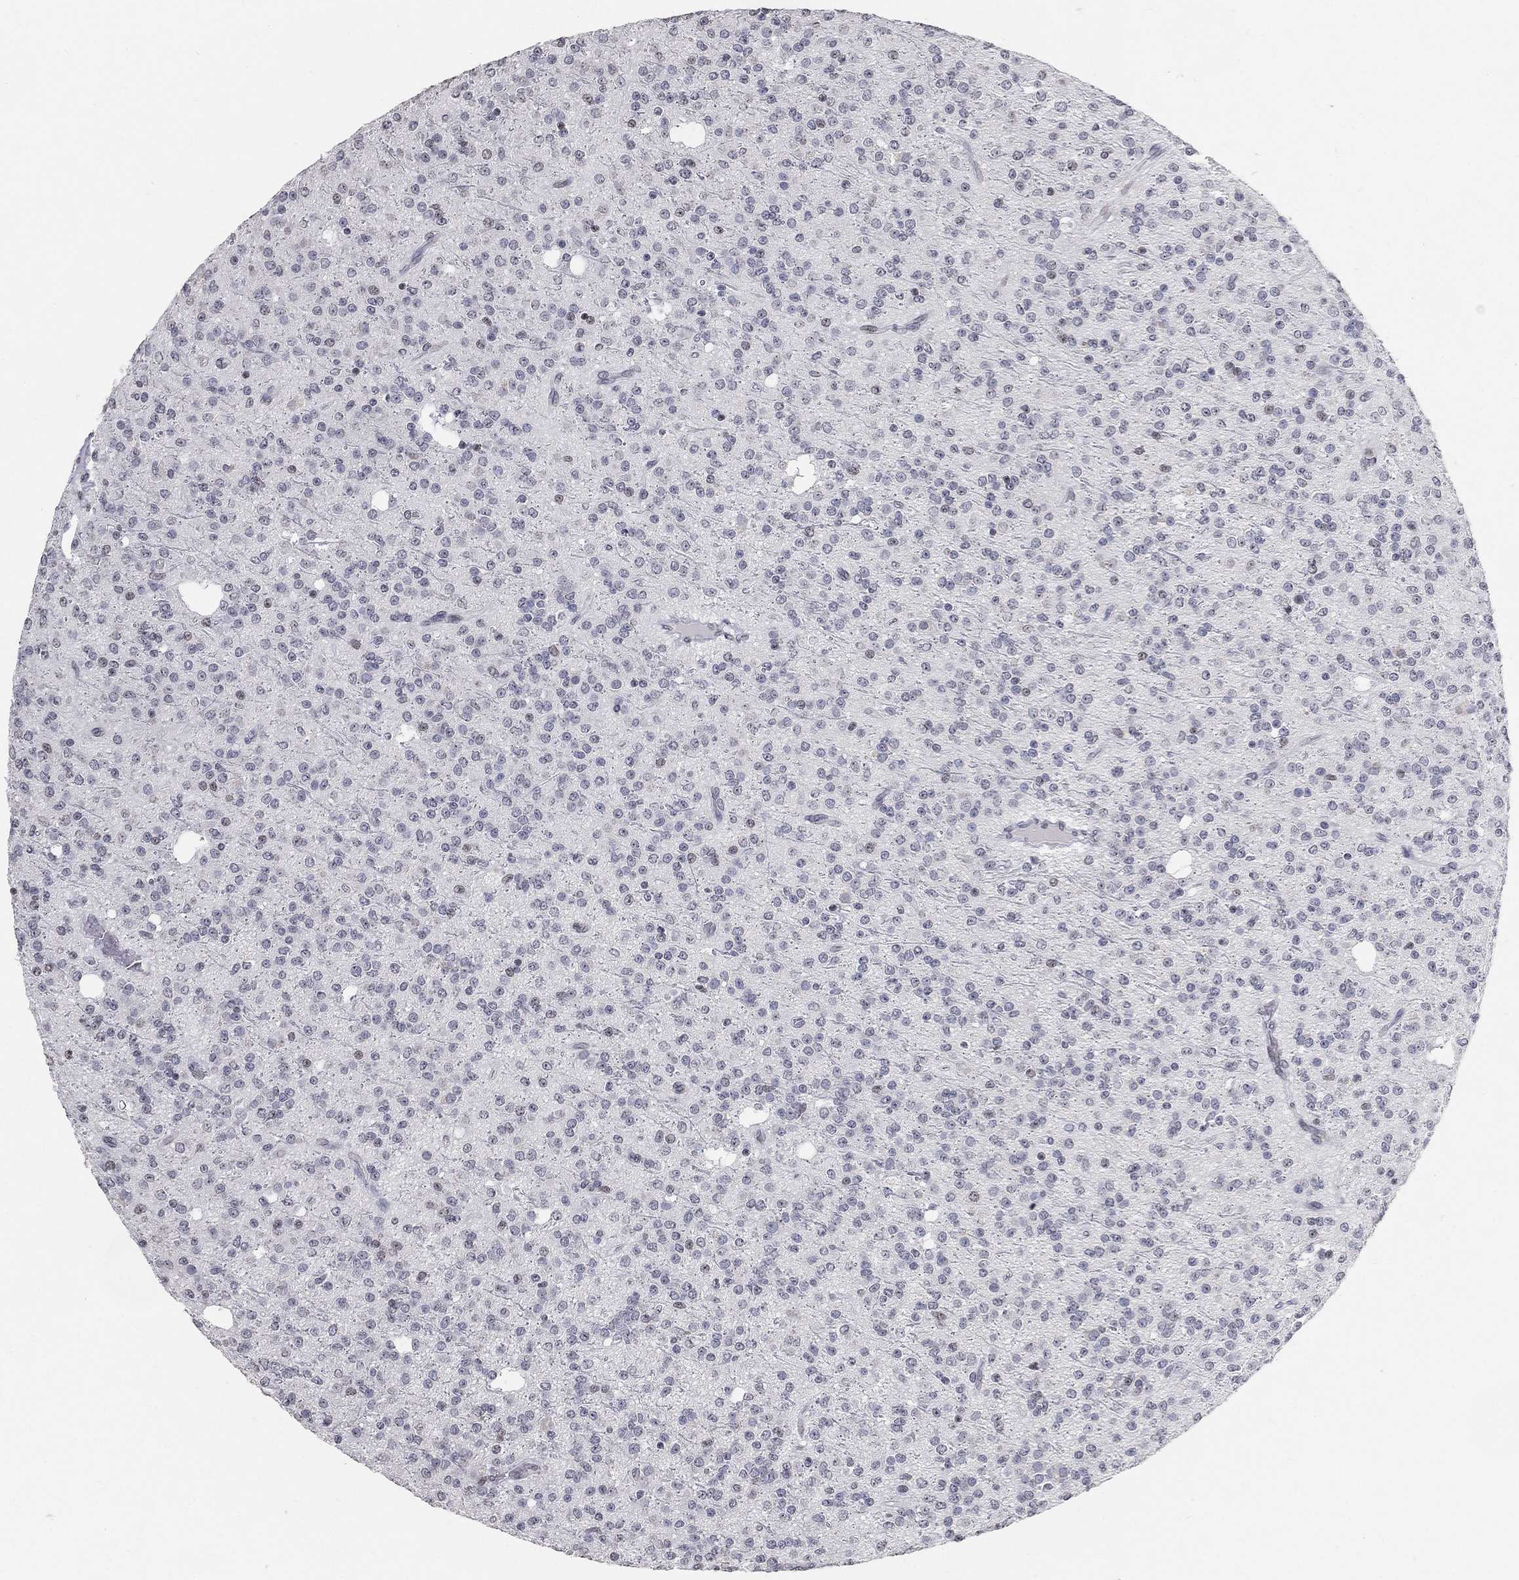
{"staining": {"intensity": "negative", "quantity": "none", "location": "none"}, "tissue": "glioma", "cell_type": "Tumor cells", "image_type": "cancer", "snomed": [{"axis": "morphology", "description": "Glioma, malignant, Low grade"}, {"axis": "topography", "description": "Brain"}], "caption": "Glioma stained for a protein using IHC exhibits no staining tumor cells.", "gene": "ARG1", "patient": {"sex": "male", "age": 27}}